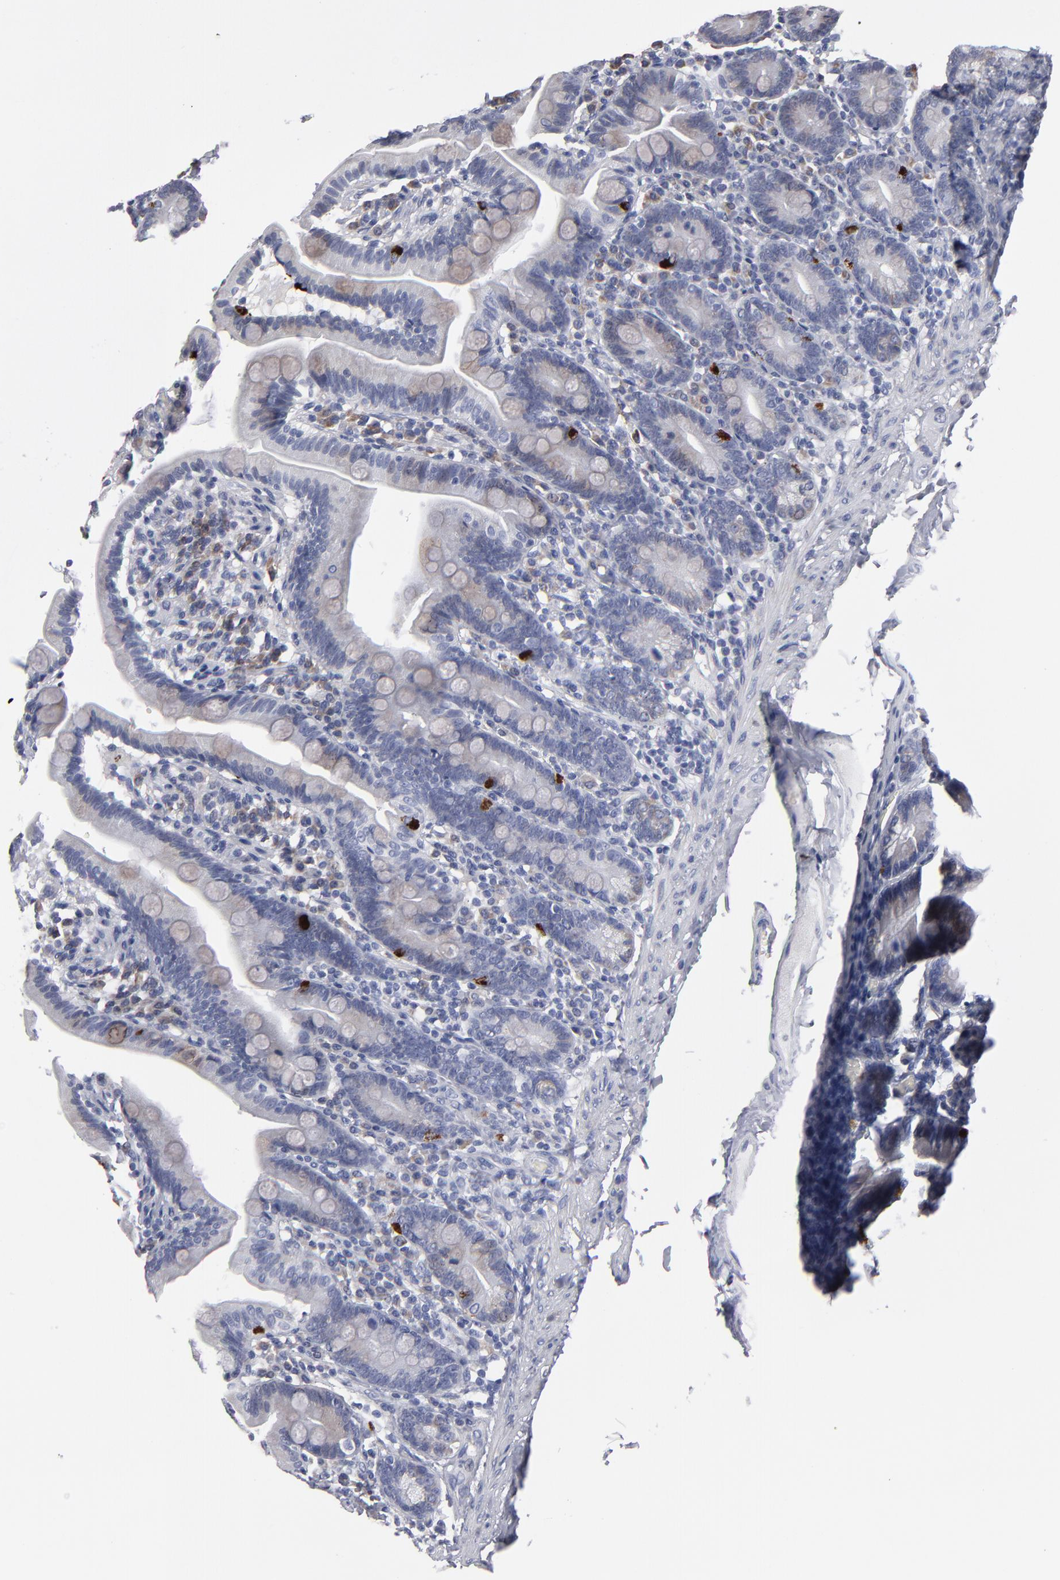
{"staining": {"intensity": "weak", "quantity": ">75%", "location": "cytoplasmic/membranous"}, "tissue": "duodenum", "cell_type": "Glandular cells", "image_type": "normal", "snomed": [{"axis": "morphology", "description": "Normal tissue, NOS"}, {"axis": "topography", "description": "Duodenum"}], "caption": "Benign duodenum was stained to show a protein in brown. There is low levels of weak cytoplasmic/membranous expression in approximately >75% of glandular cells. Ihc stains the protein in brown and the nuclei are stained blue.", "gene": "CCDC80", "patient": {"sex": "female", "age": 75}}